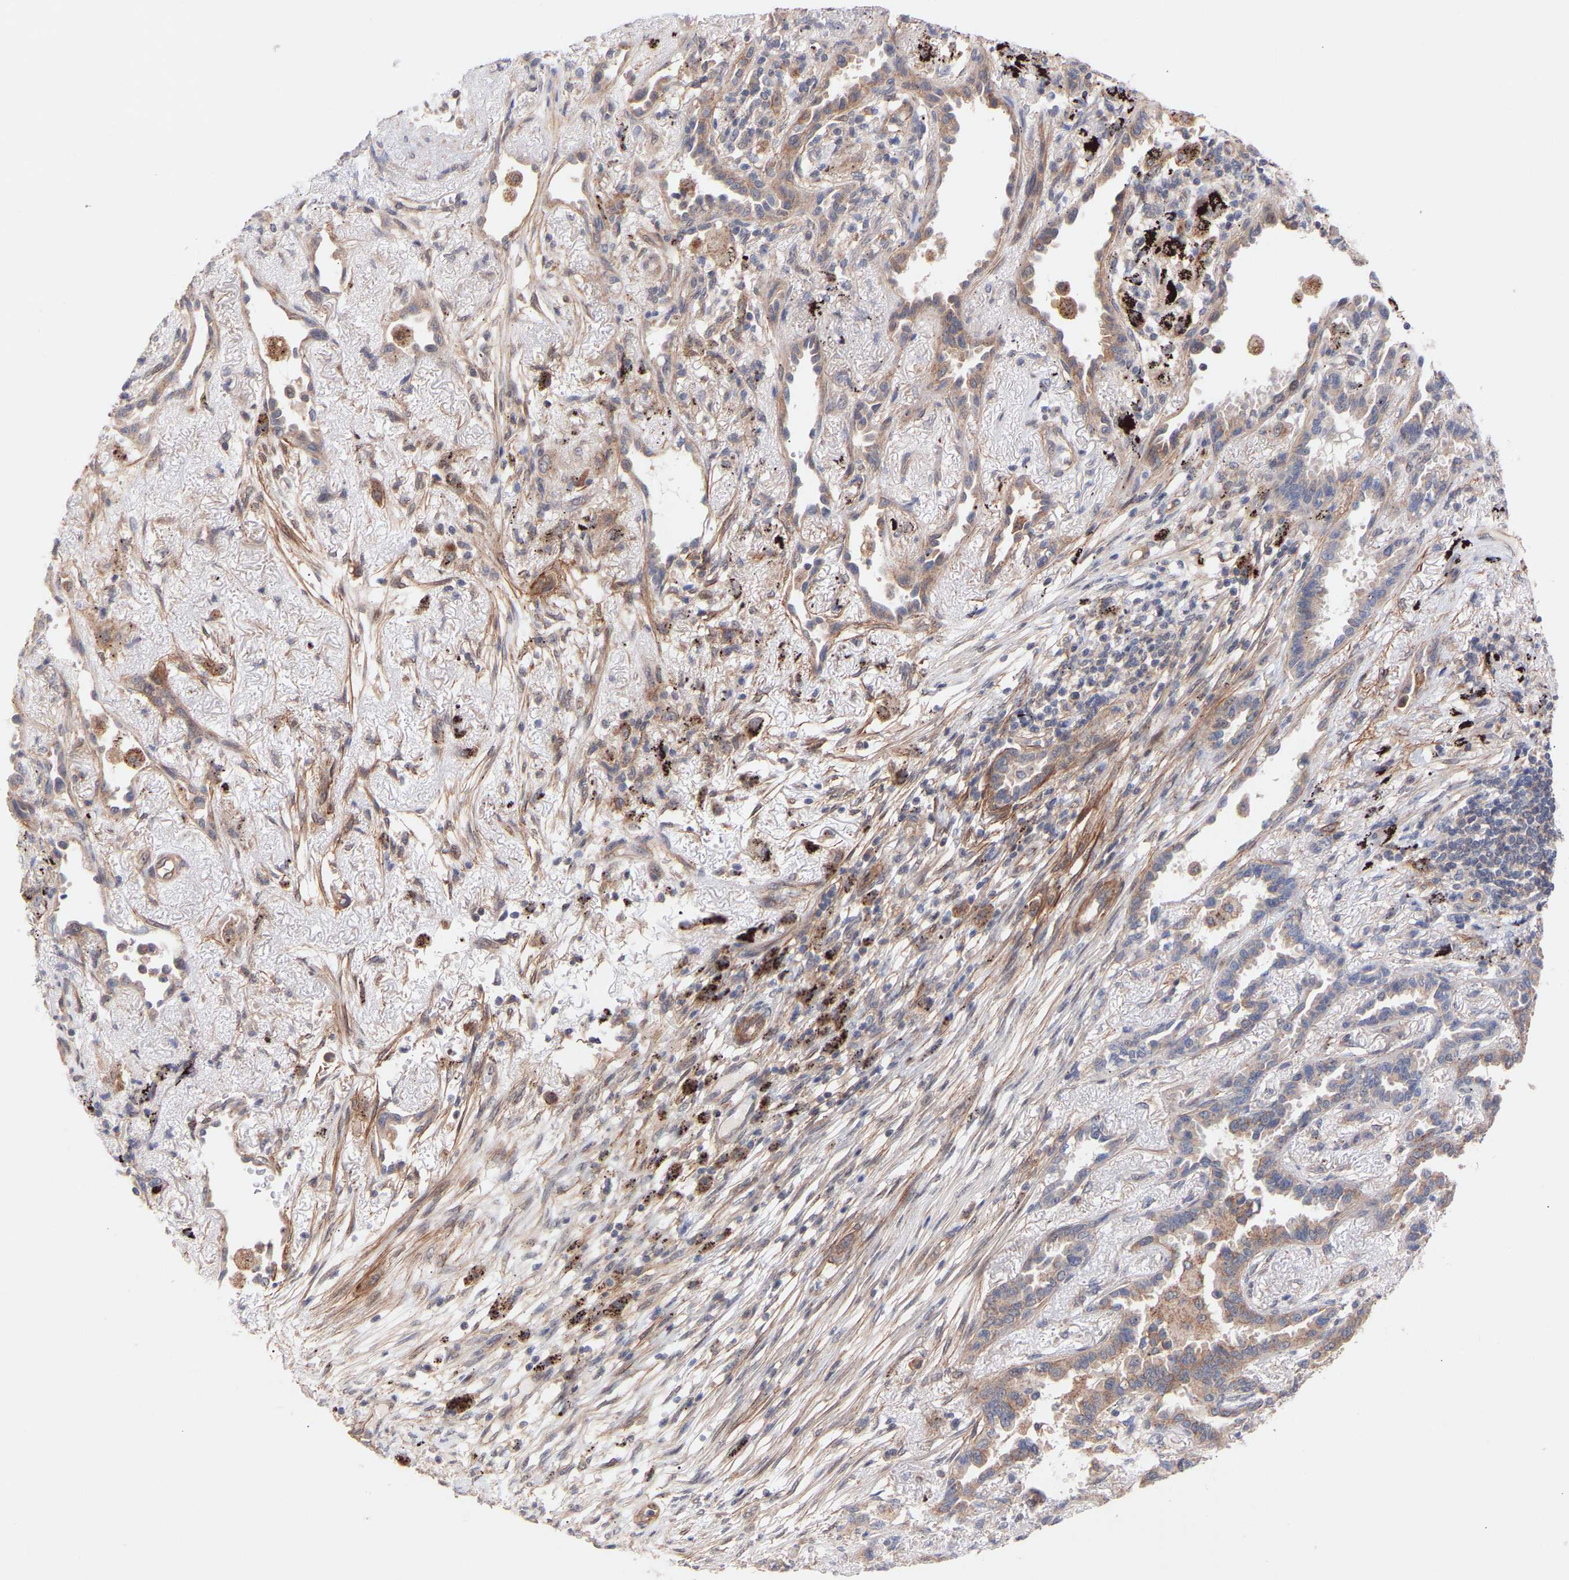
{"staining": {"intensity": "weak", "quantity": "25%-75%", "location": "cytoplasmic/membranous"}, "tissue": "lung cancer", "cell_type": "Tumor cells", "image_type": "cancer", "snomed": [{"axis": "morphology", "description": "Adenocarcinoma, NOS"}, {"axis": "topography", "description": "Lung"}], "caption": "Human lung cancer (adenocarcinoma) stained with a brown dye shows weak cytoplasmic/membranous positive positivity in about 25%-75% of tumor cells.", "gene": "PDLIM5", "patient": {"sex": "male", "age": 59}}